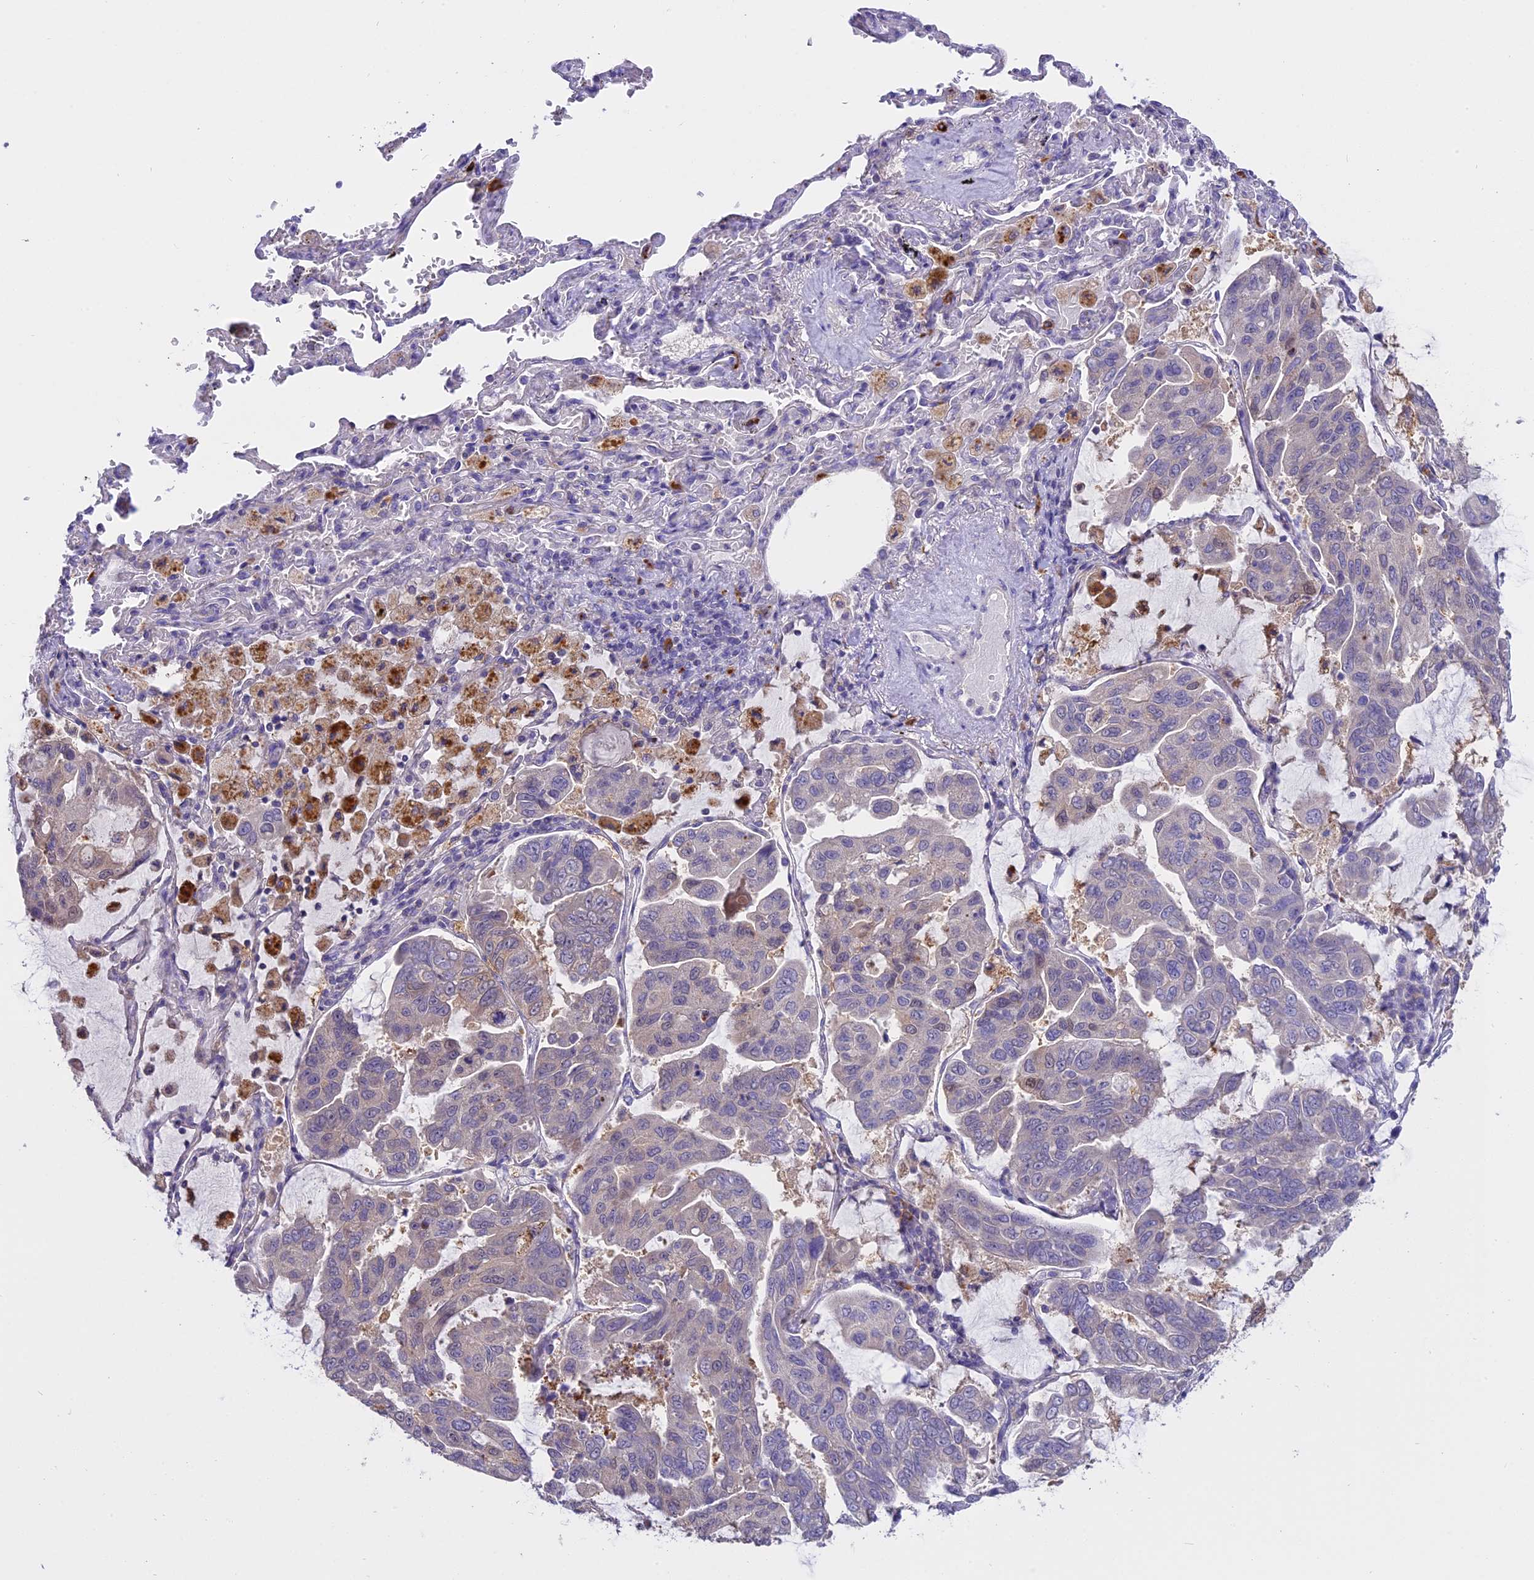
{"staining": {"intensity": "weak", "quantity": "<25%", "location": "cytoplasmic/membranous"}, "tissue": "lung cancer", "cell_type": "Tumor cells", "image_type": "cancer", "snomed": [{"axis": "morphology", "description": "Adenocarcinoma, NOS"}, {"axis": "topography", "description": "Lung"}], "caption": "The photomicrograph shows no staining of tumor cells in adenocarcinoma (lung).", "gene": "LYPD6", "patient": {"sex": "male", "age": 64}}